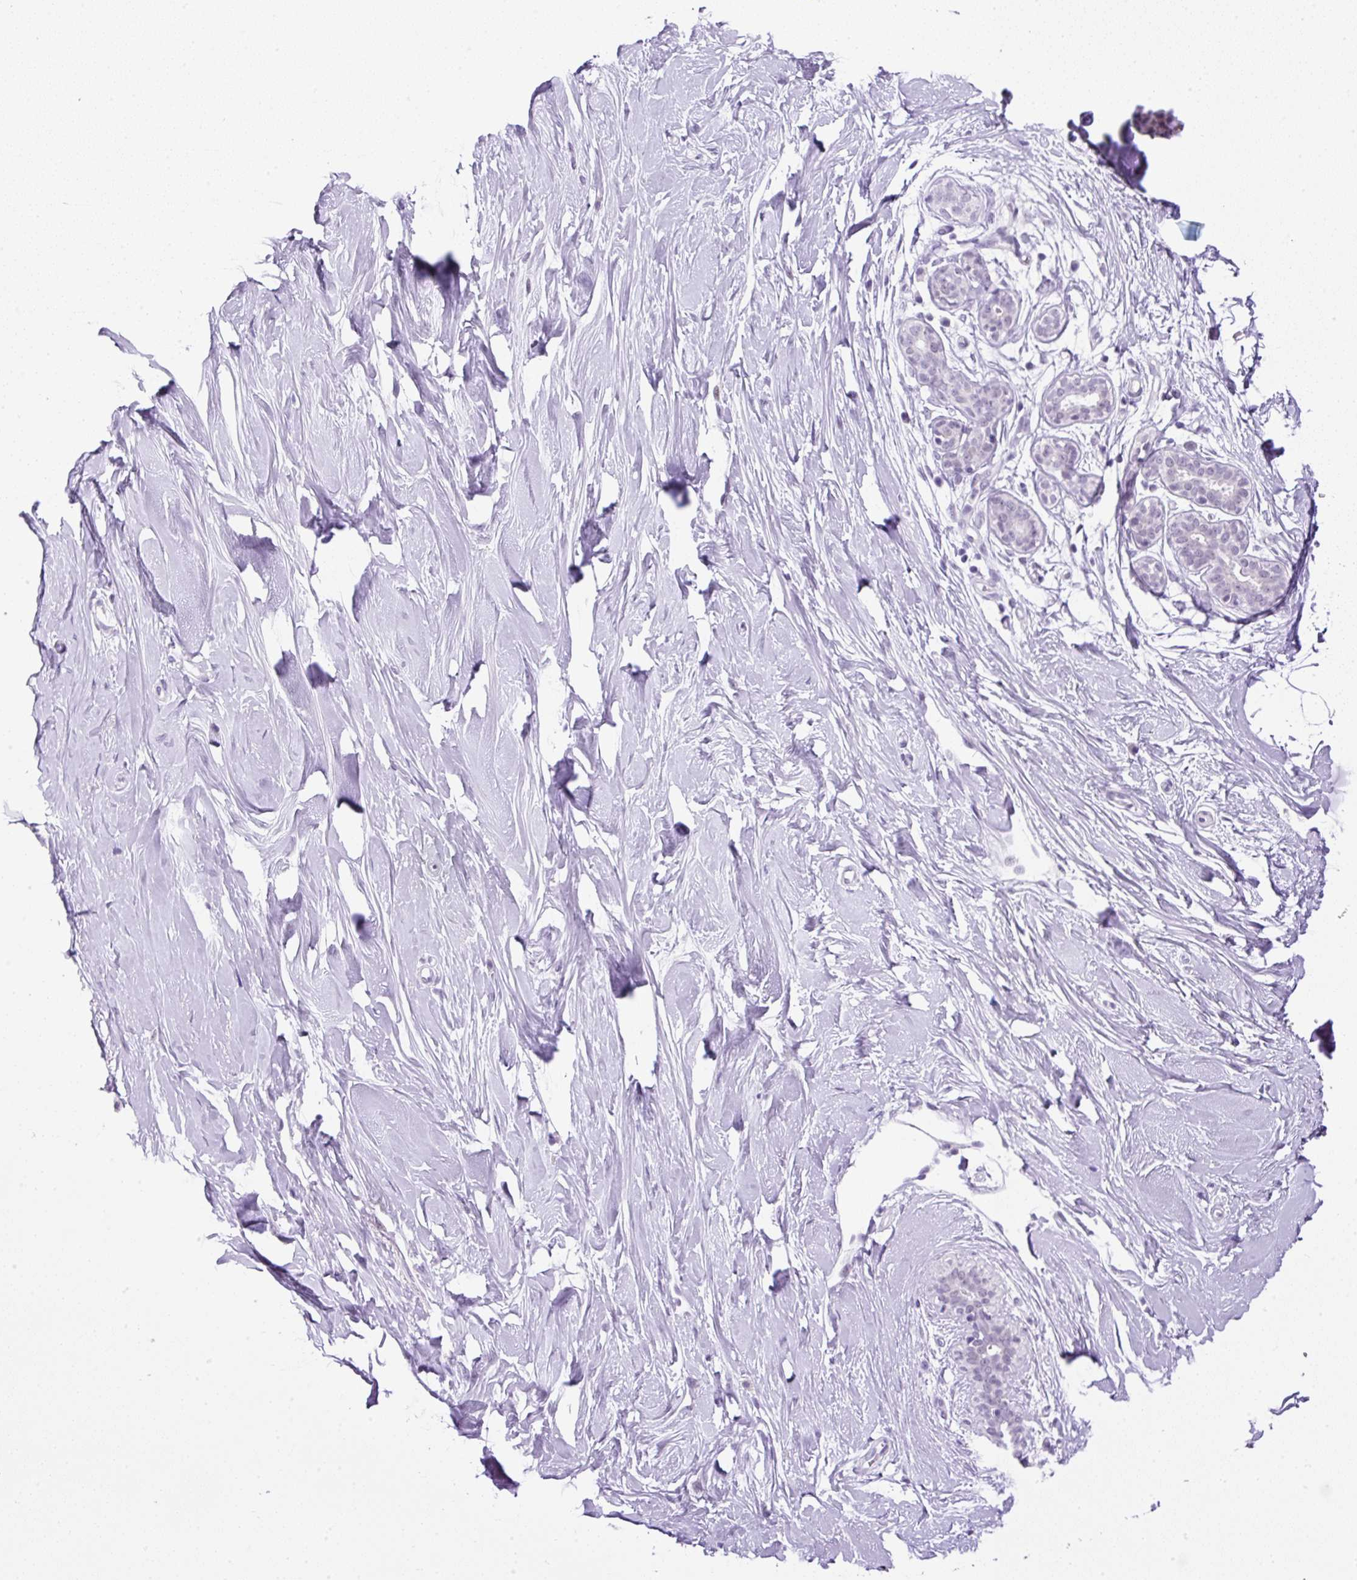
{"staining": {"intensity": "negative", "quantity": "none", "location": "none"}, "tissue": "breast", "cell_type": "Adipocytes", "image_type": "normal", "snomed": [{"axis": "morphology", "description": "Normal tissue, NOS"}, {"axis": "topography", "description": "Breast"}], "caption": "Immunohistochemistry (IHC) micrograph of normal human breast stained for a protein (brown), which reveals no positivity in adipocytes.", "gene": "RHBDD2", "patient": {"sex": "female", "age": 27}}